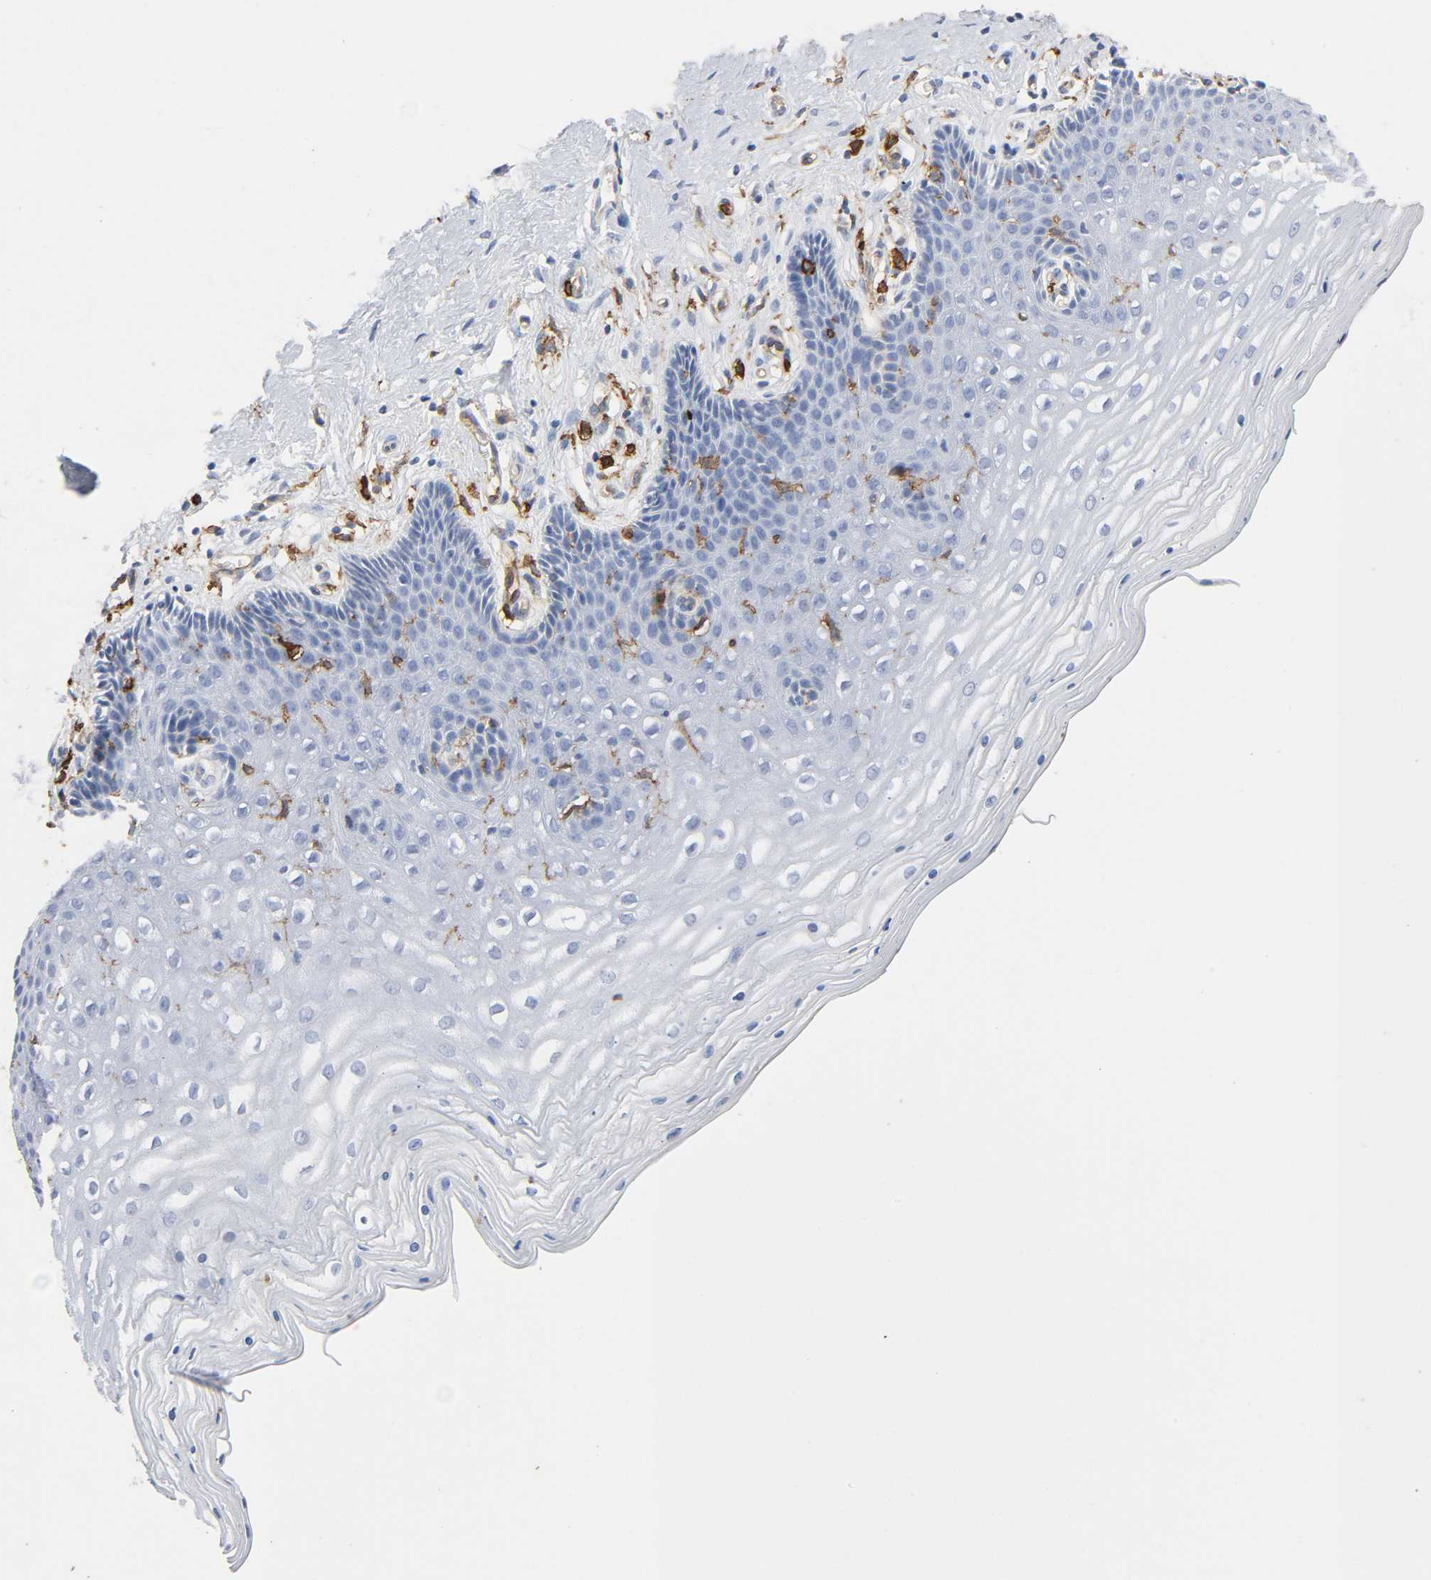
{"staining": {"intensity": "weak", "quantity": ">75%", "location": "cytoplasmic/membranous"}, "tissue": "cervix", "cell_type": "Glandular cells", "image_type": "normal", "snomed": [{"axis": "morphology", "description": "Normal tissue, NOS"}, {"axis": "topography", "description": "Cervix"}], "caption": "Unremarkable cervix exhibits weak cytoplasmic/membranous expression in about >75% of glandular cells, visualized by immunohistochemistry. The protein of interest is stained brown, and the nuclei are stained in blue (DAB (3,3'-diaminobenzidine) IHC with brightfield microscopy, high magnification).", "gene": "LYN", "patient": {"sex": "female", "age": 39}}